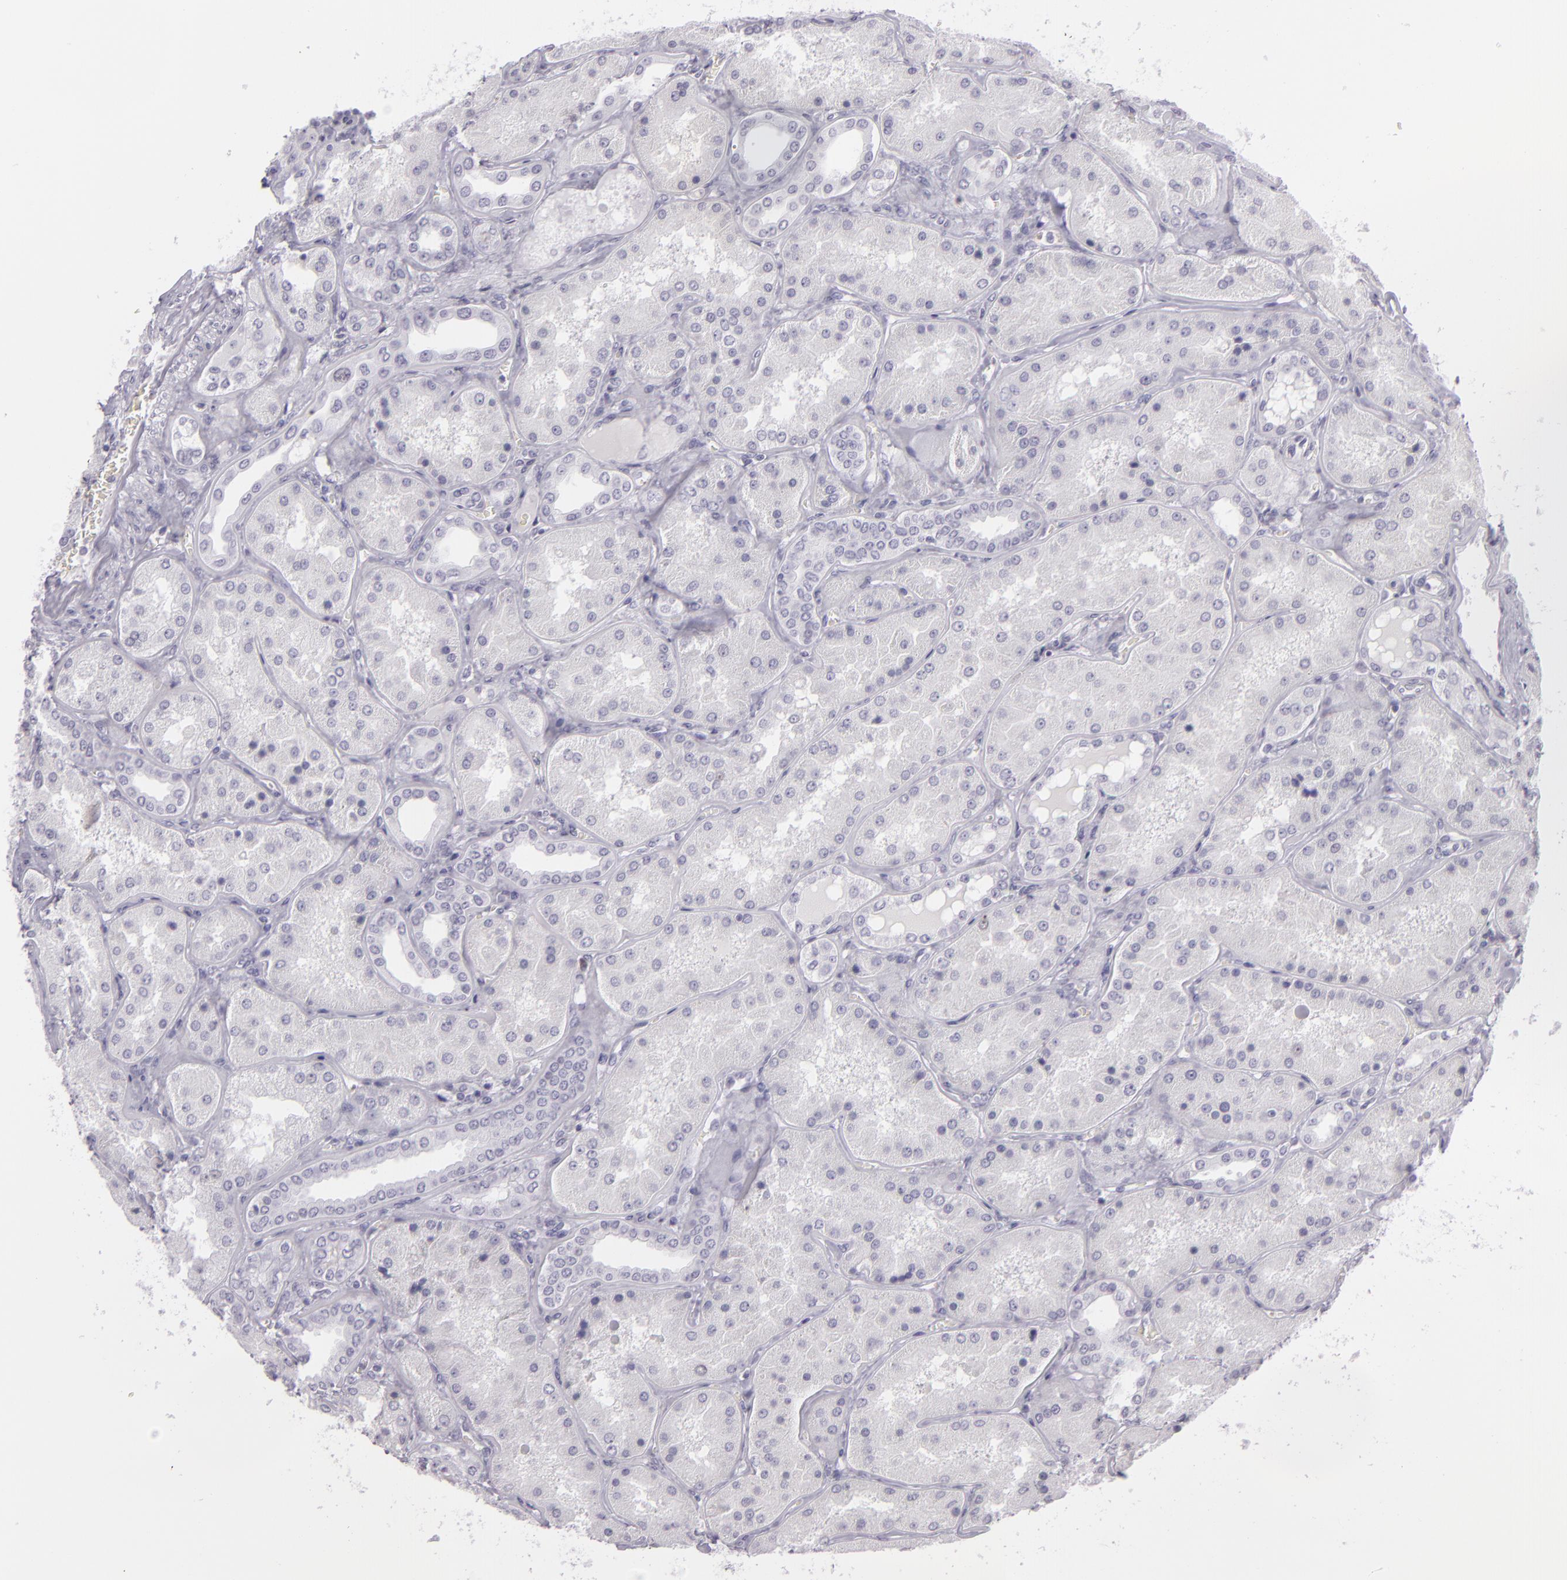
{"staining": {"intensity": "negative", "quantity": "none", "location": "none"}, "tissue": "kidney", "cell_type": "Cells in glomeruli", "image_type": "normal", "snomed": [{"axis": "morphology", "description": "Normal tissue, NOS"}, {"axis": "topography", "description": "Kidney"}], "caption": "Histopathology image shows no protein expression in cells in glomeruli of normal kidney.", "gene": "MCM3", "patient": {"sex": "female", "age": 56}}